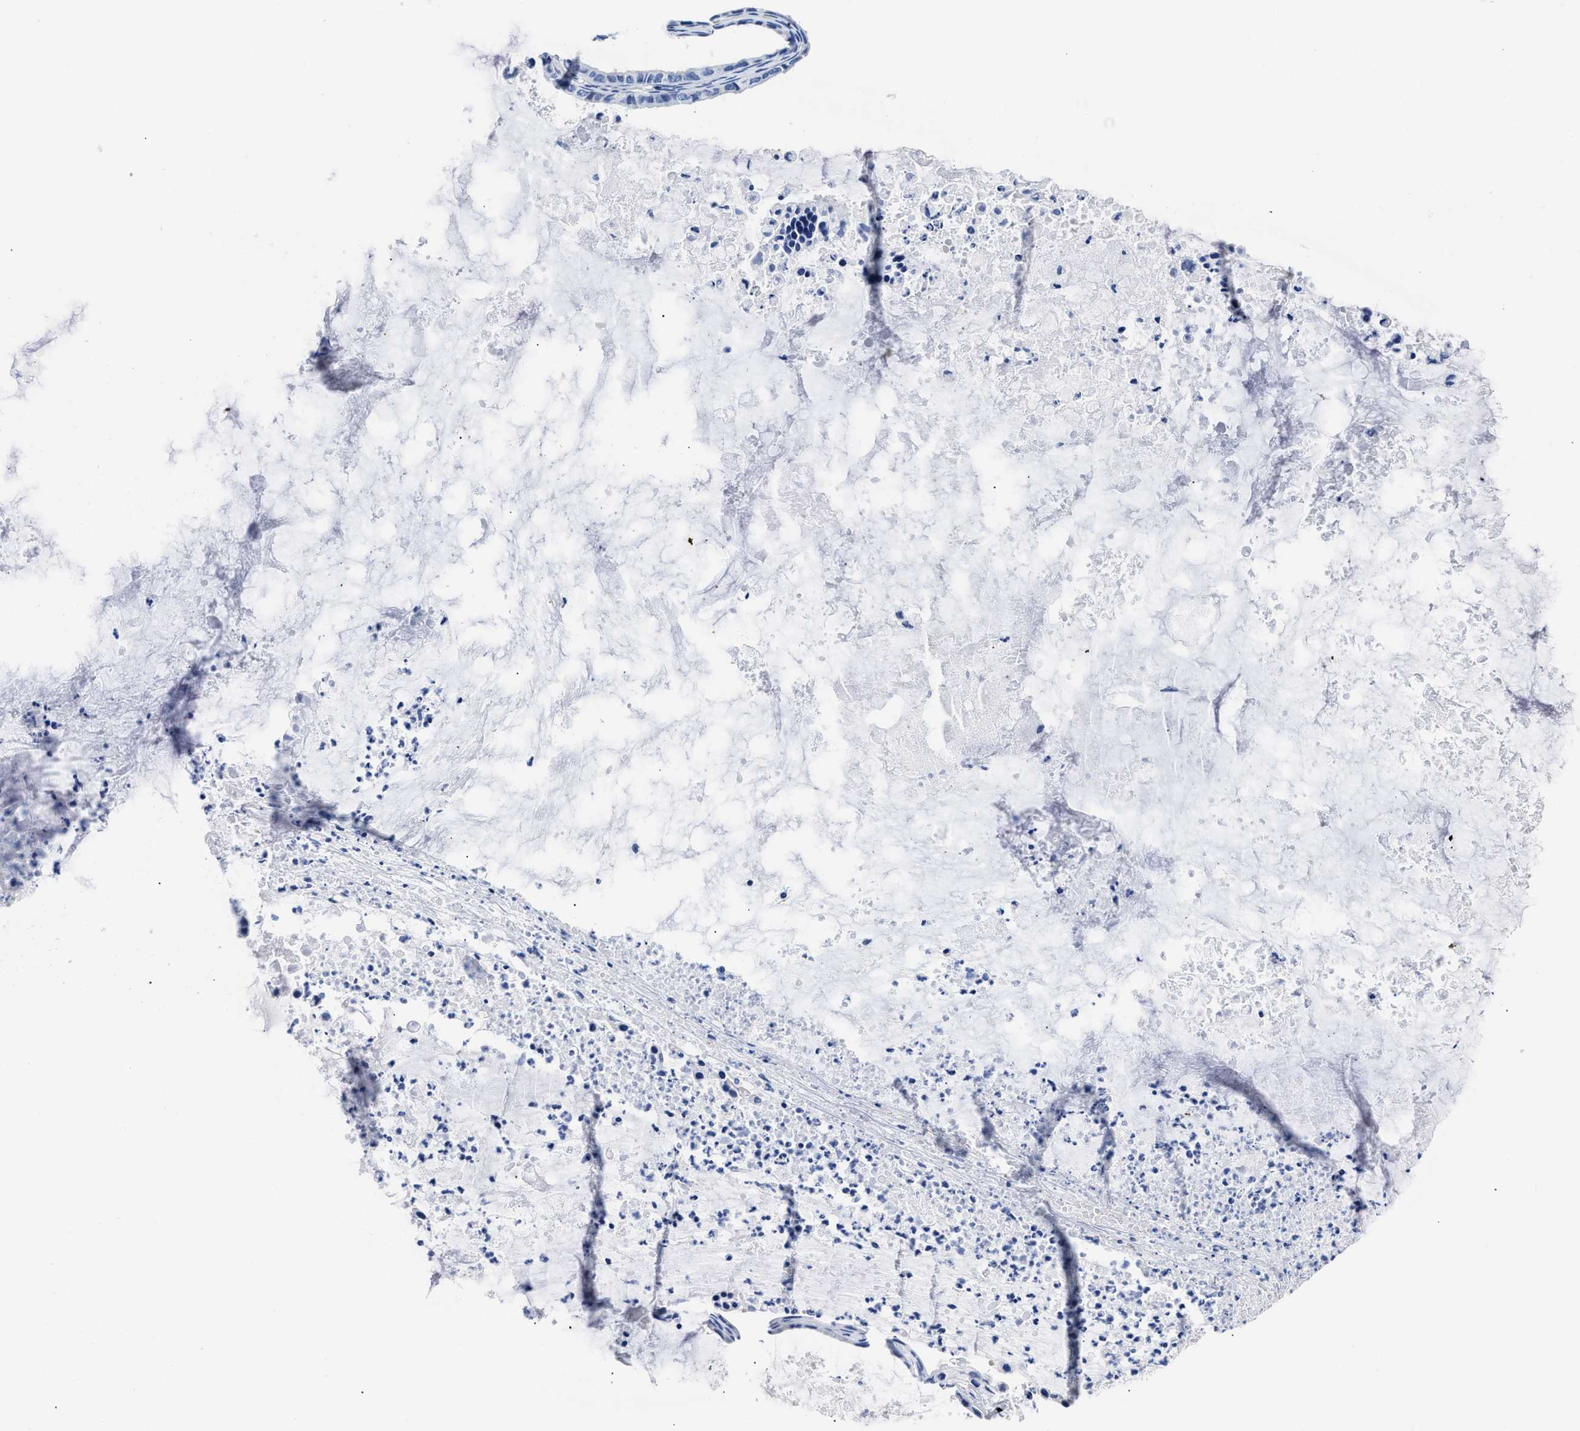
{"staining": {"intensity": "negative", "quantity": "none", "location": "none"}, "tissue": "ovarian cancer", "cell_type": "Tumor cells", "image_type": "cancer", "snomed": [{"axis": "morphology", "description": "Cystadenocarcinoma, mucinous, NOS"}, {"axis": "topography", "description": "Ovary"}], "caption": "Tumor cells are negative for brown protein staining in mucinous cystadenocarcinoma (ovarian).", "gene": "TRIM29", "patient": {"sex": "female", "age": 80}}